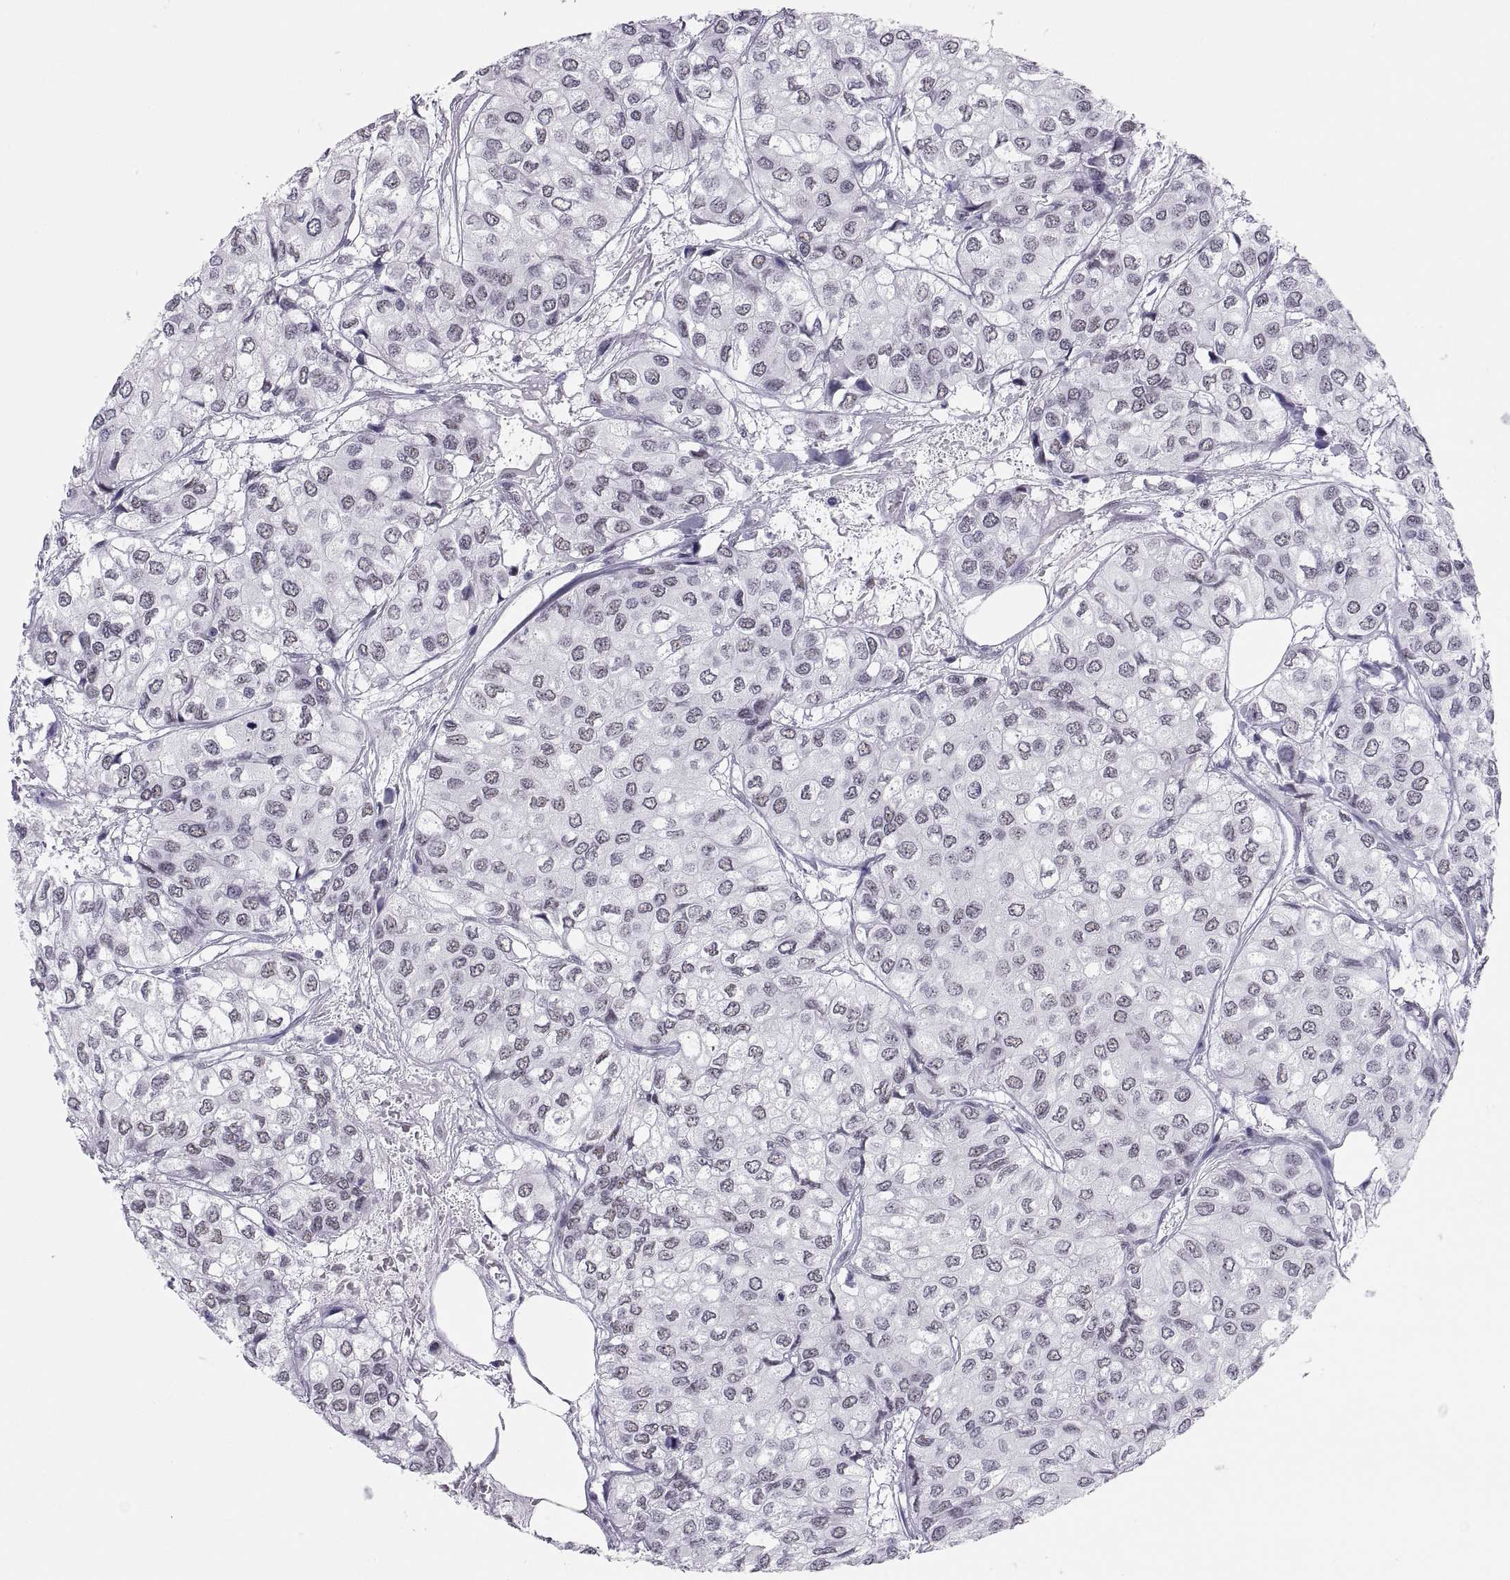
{"staining": {"intensity": "negative", "quantity": "none", "location": "none"}, "tissue": "urothelial cancer", "cell_type": "Tumor cells", "image_type": "cancer", "snomed": [{"axis": "morphology", "description": "Urothelial carcinoma, High grade"}, {"axis": "topography", "description": "Urinary bladder"}], "caption": "Tumor cells show no significant positivity in urothelial cancer.", "gene": "NEUROD6", "patient": {"sex": "male", "age": 73}}